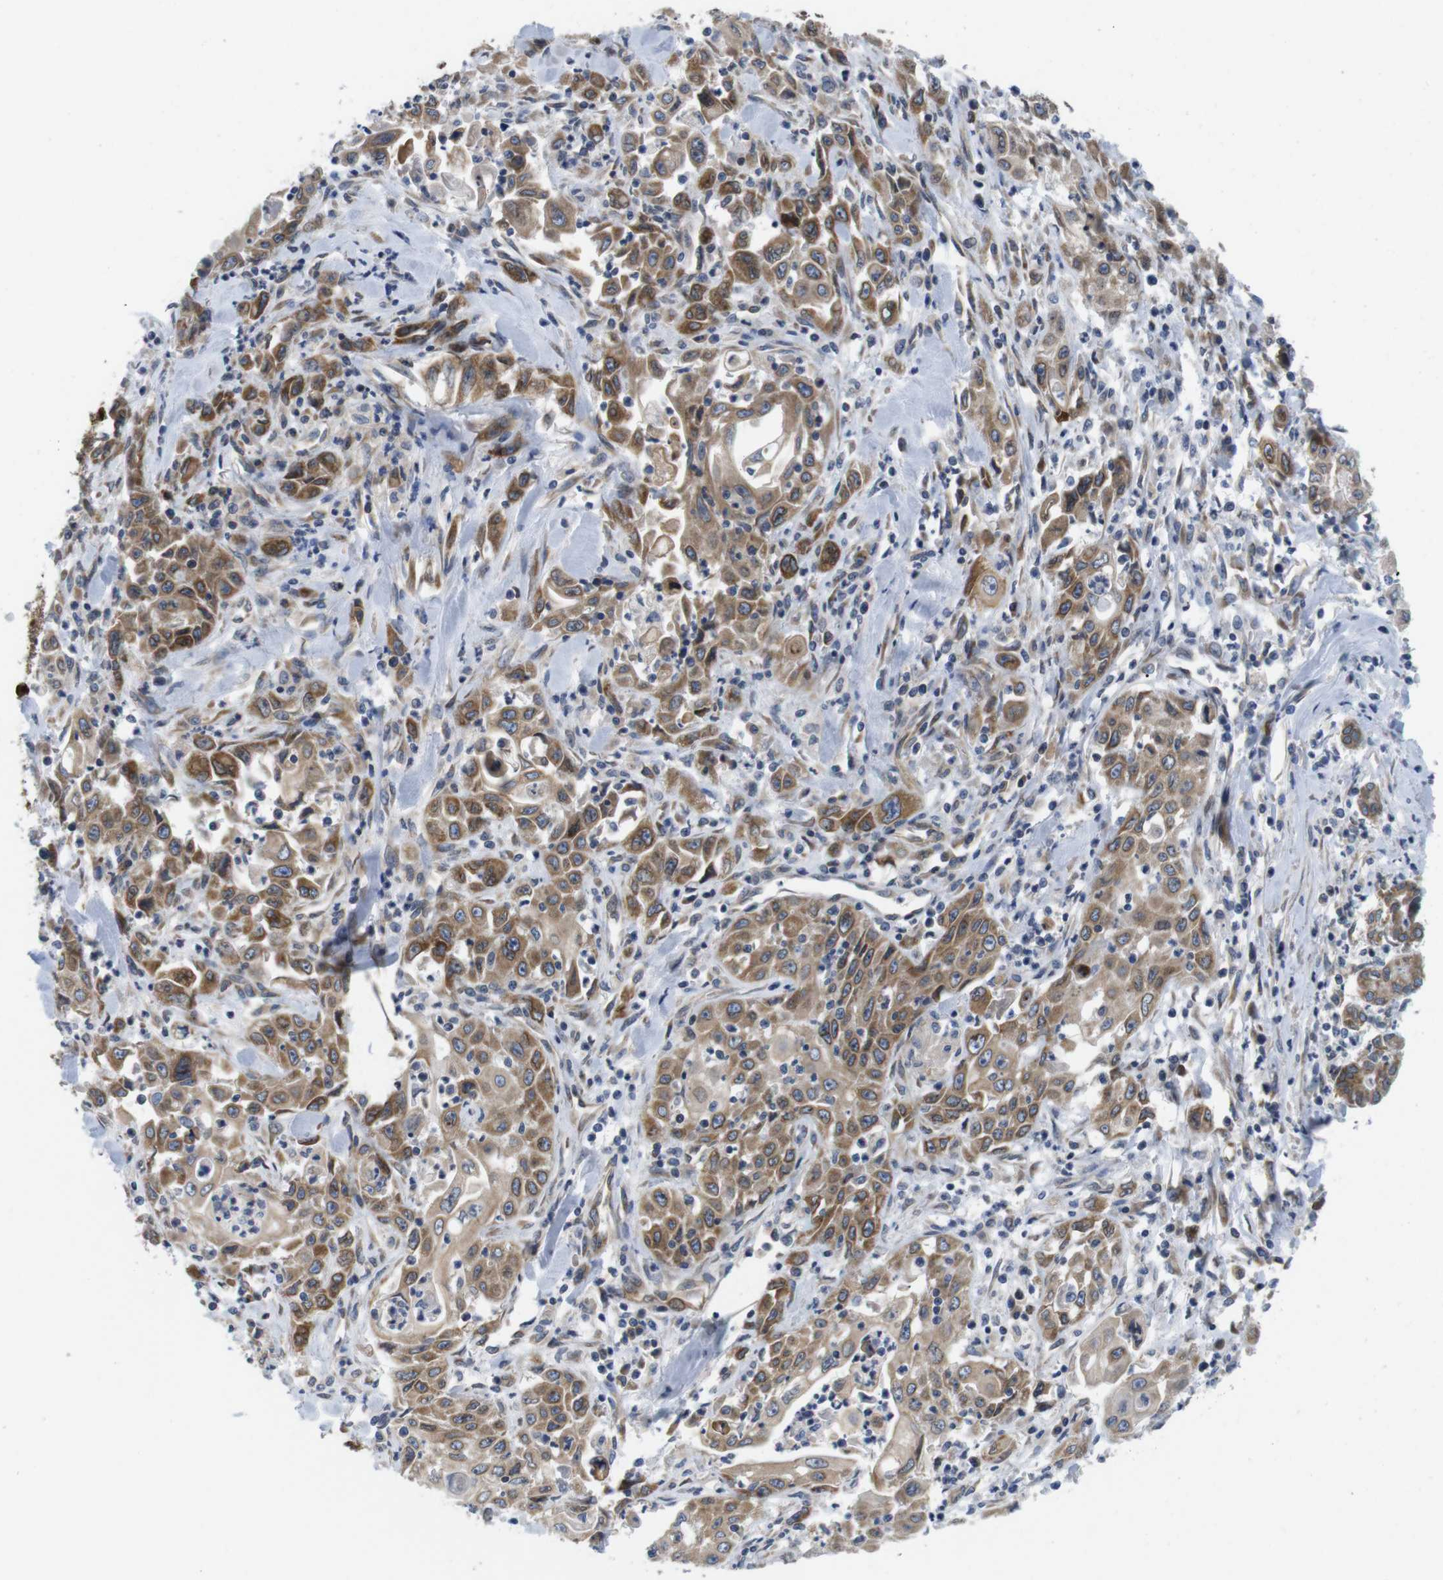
{"staining": {"intensity": "moderate", "quantity": ">75%", "location": "cytoplasmic/membranous"}, "tissue": "pancreatic cancer", "cell_type": "Tumor cells", "image_type": "cancer", "snomed": [{"axis": "morphology", "description": "Adenocarcinoma, NOS"}, {"axis": "topography", "description": "Pancreas"}], "caption": "Protein expression analysis of human adenocarcinoma (pancreatic) reveals moderate cytoplasmic/membranous positivity in approximately >75% of tumor cells.", "gene": "HACD3", "patient": {"sex": "male", "age": 70}}